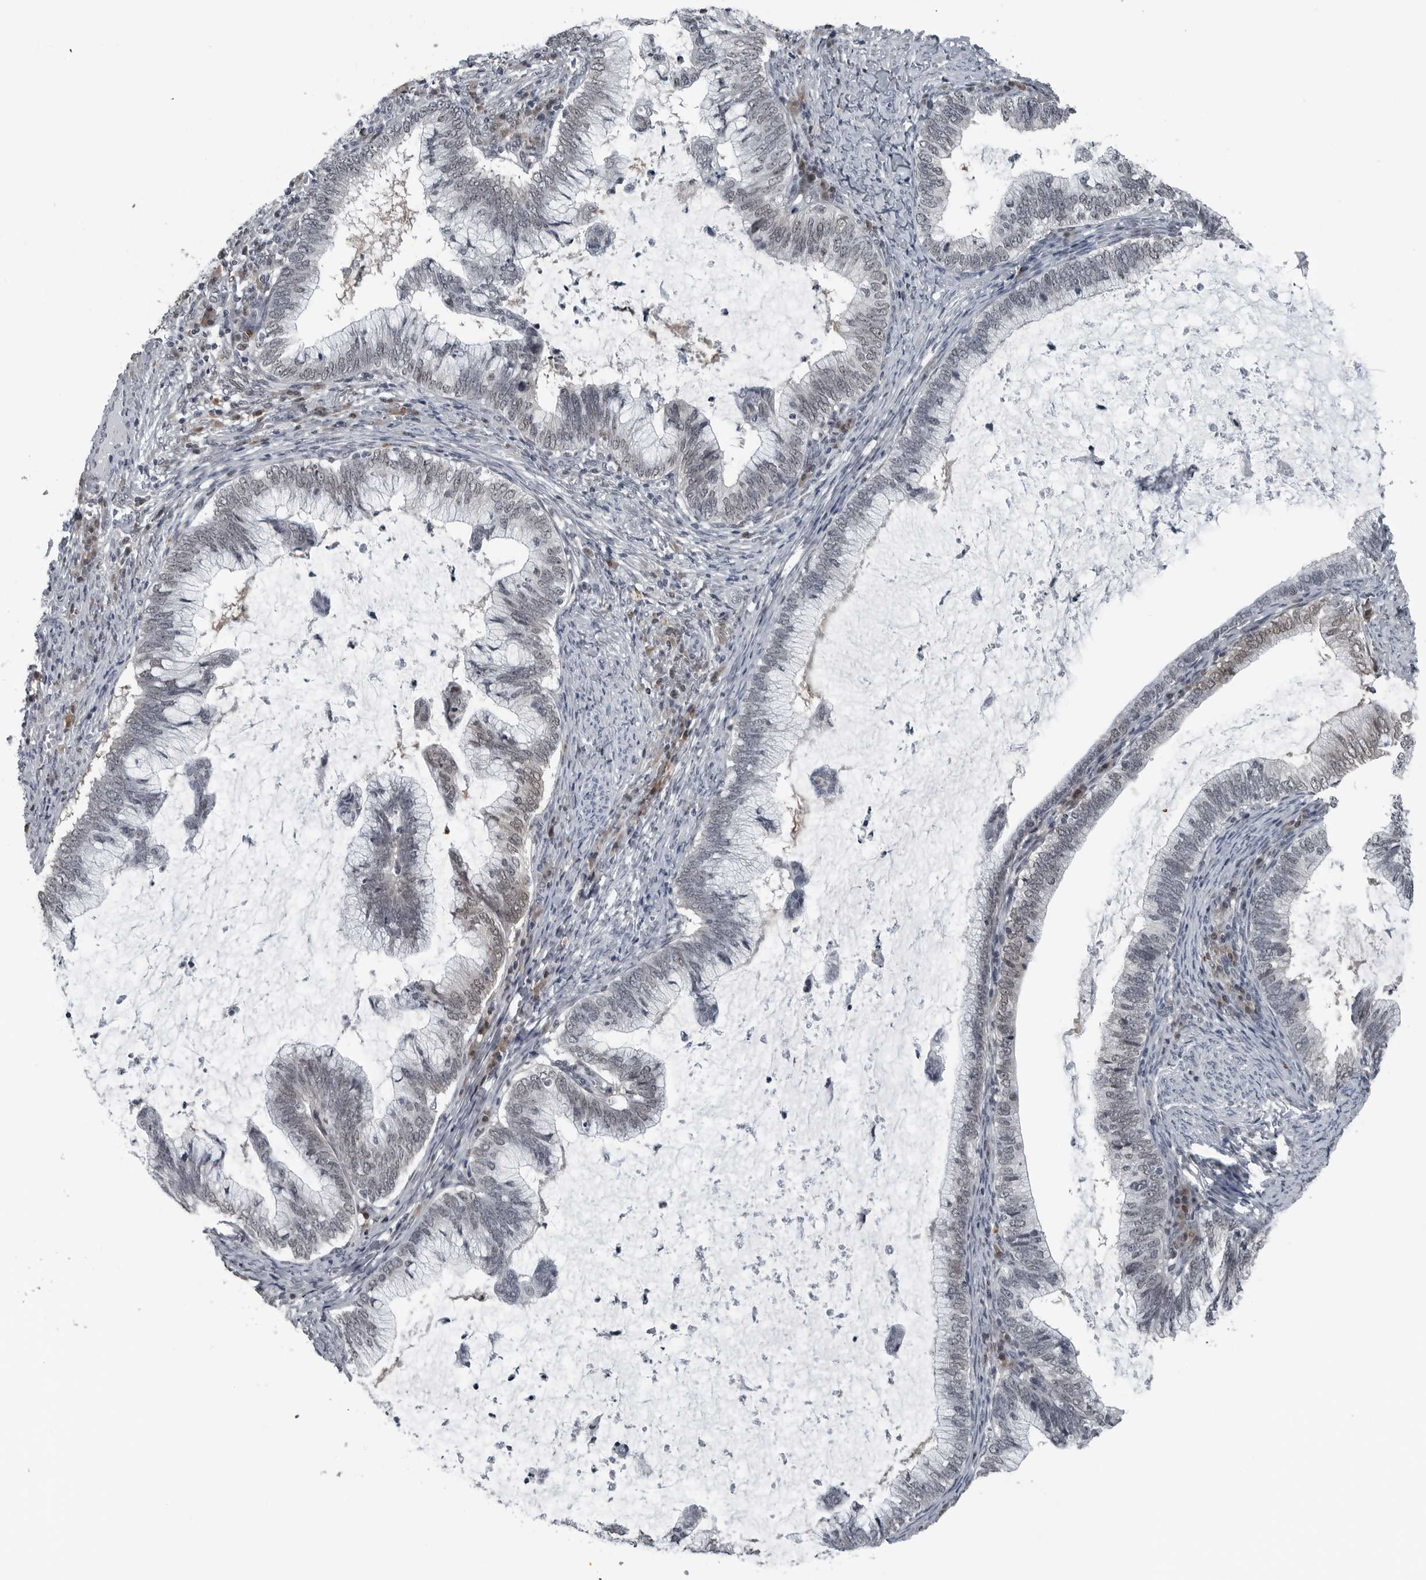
{"staining": {"intensity": "weak", "quantity": "25%-75%", "location": "nuclear"}, "tissue": "cervical cancer", "cell_type": "Tumor cells", "image_type": "cancer", "snomed": [{"axis": "morphology", "description": "Adenocarcinoma, NOS"}, {"axis": "topography", "description": "Cervix"}], "caption": "High-magnification brightfield microscopy of cervical adenocarcinoma stained with DAB (brown) and counterstained with hematoxylin (blue). tumor cells exhibit weak nuclear staining is seen in about25%-75% of cells. Using DAB (3,3'-diaminobenzidine) (brown) and hematoxylin (blue) stains, captured at high magnification using brightfield microscopy.", "gene": "AKR1A1", "patient": {"sex": "female", "age": 36}}